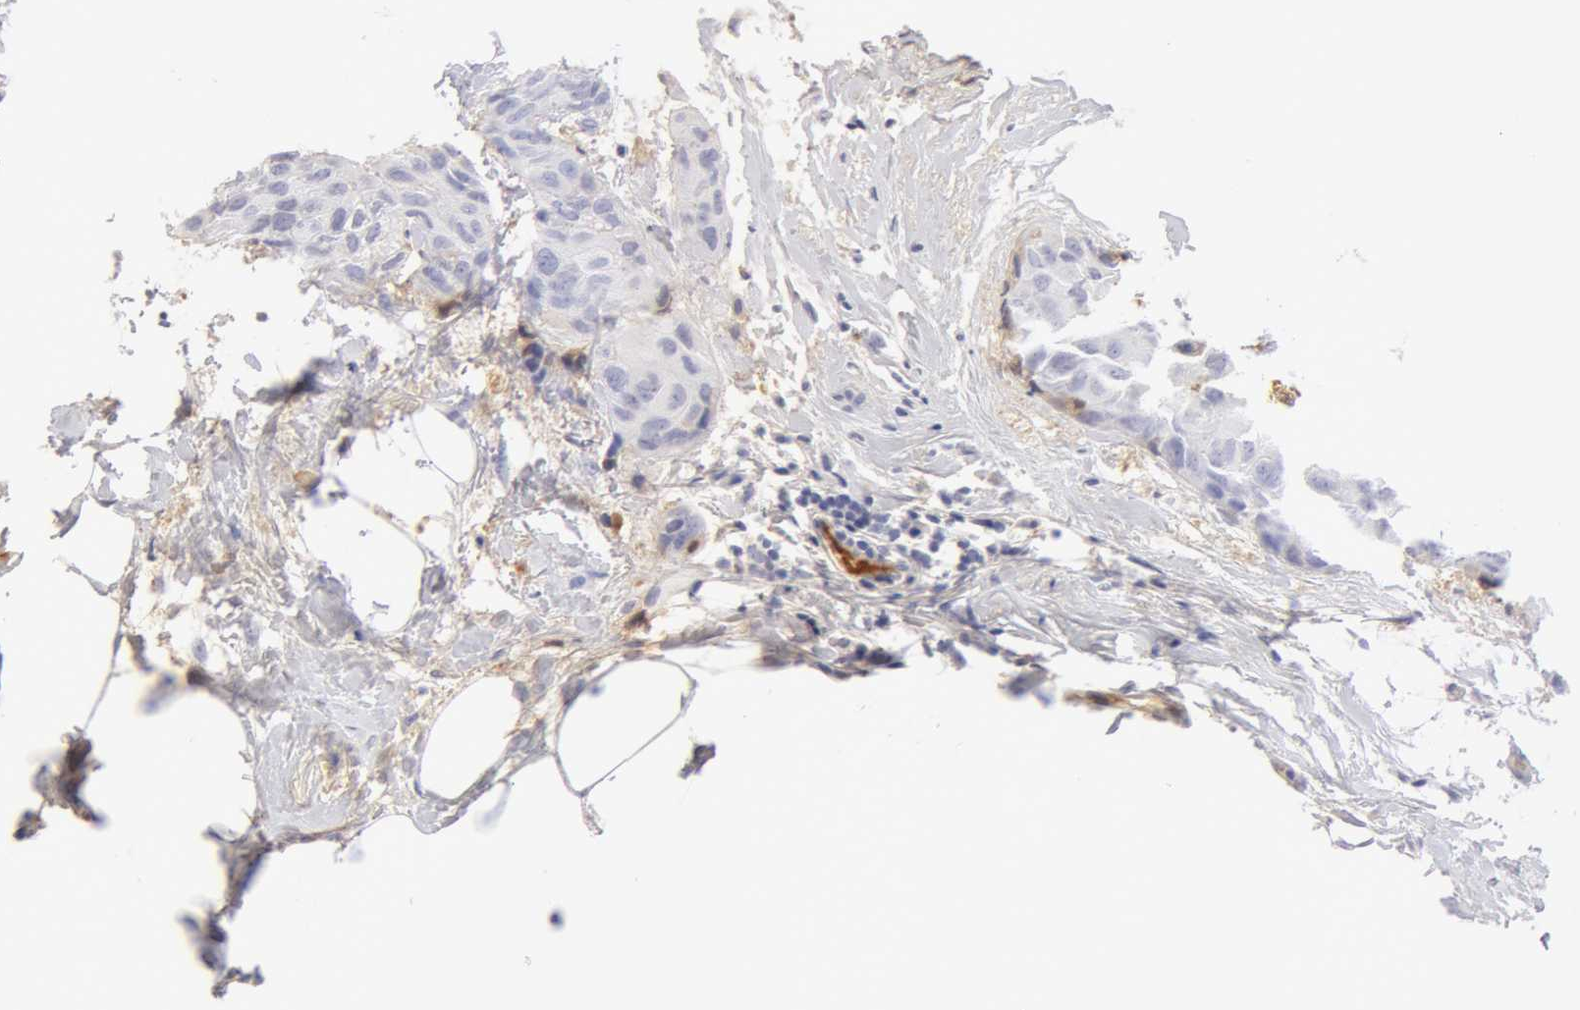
{"staining": {"intensity": "weak", "quantity": "<25%", "location": "cytoplasmic/membranous"}, "tissue": "breast cancer", "cell_type": "Tumor cells", "image_type": "cancer", "snomed": [{"axis": "morphology", "description": "Duct carcinoma"}, {"axis": "topography", "description": "Breast"}], "caption": "This is a image of immunohistochemistry staining of intraductal carcinoma (breast), which shows no staining in tumor cells. The staining is performed using DAB (3,3'-diaminobenzidine) brown chromogen with nuclei counter-stained in using hematoxylin.", "gene": "GC", "patient": {"sex": "female", "age": 68}}